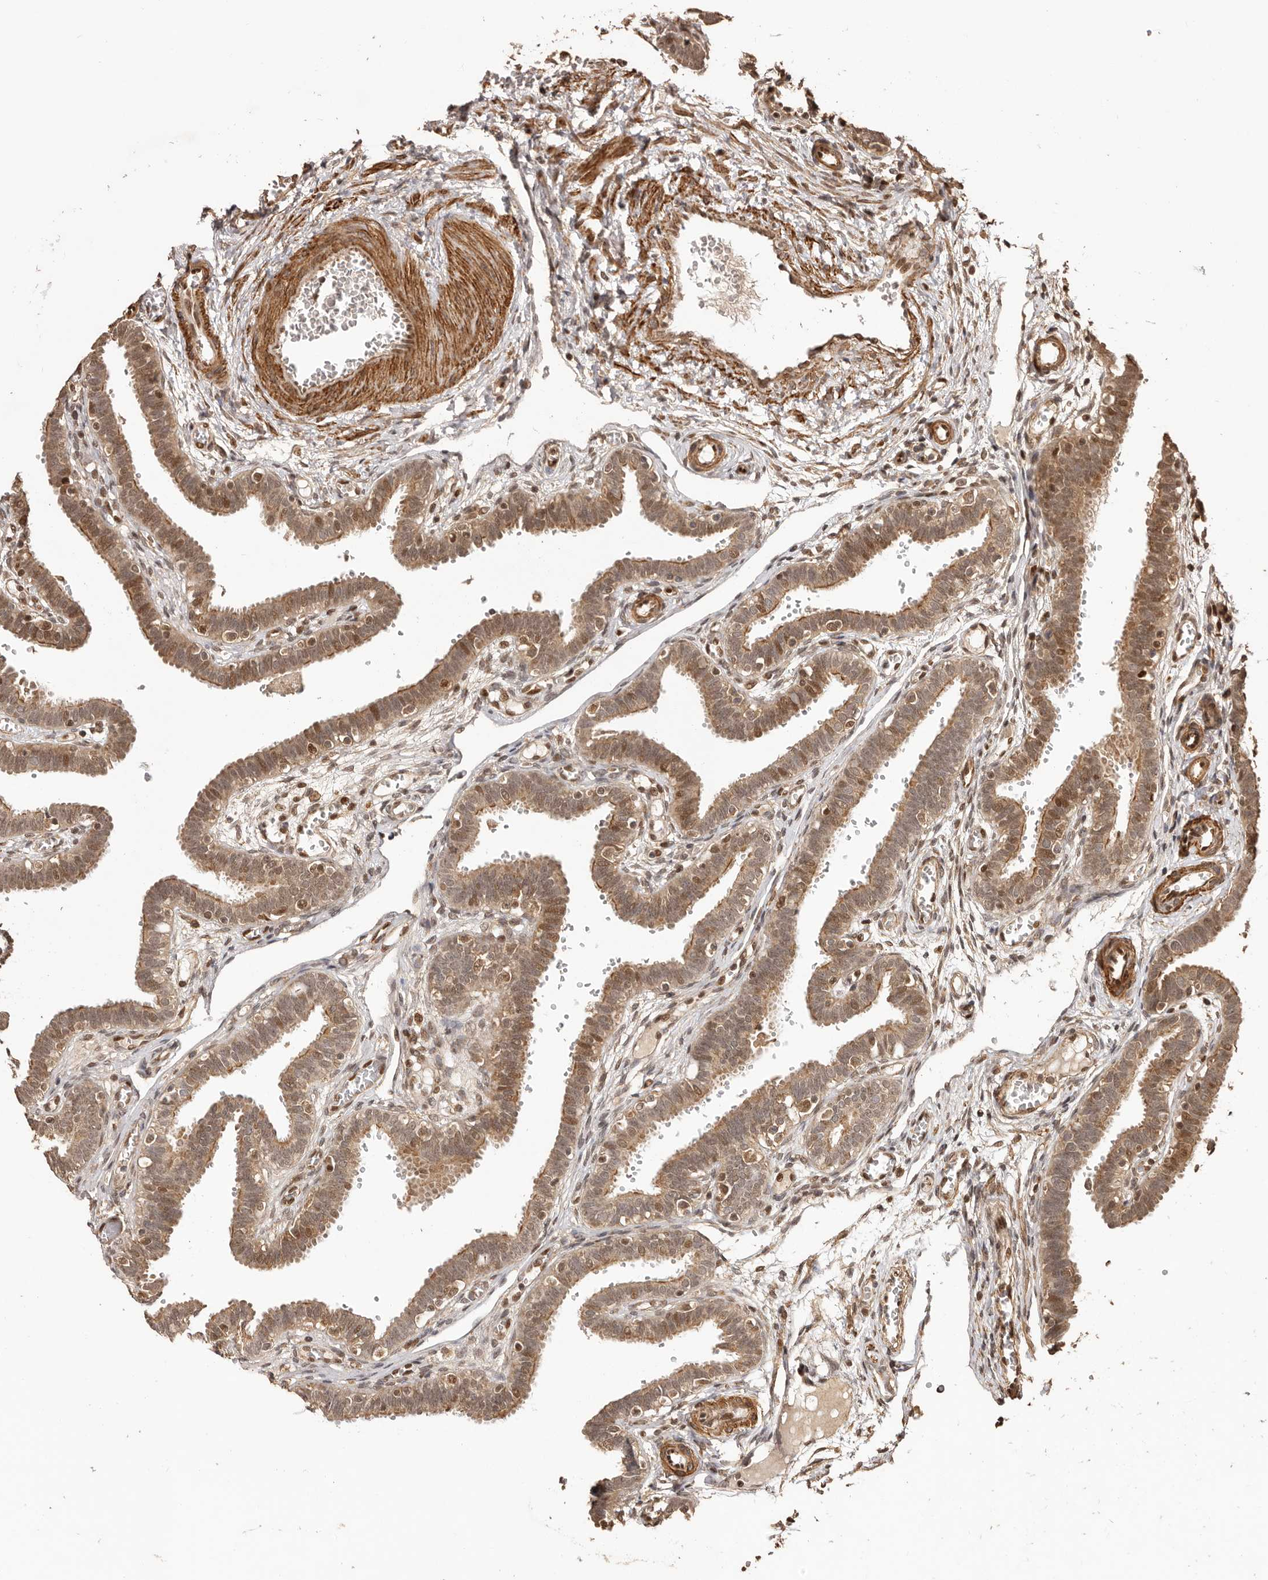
{"staining": {"intensity": "moderate", "quantity": ">75%", "location": "cytoplasmic/membranous,nuclear"}, "tissue": "fallopian tube", "cell_type": "Glandular cells", "image_type": "normal", "snomed": [{"axis": "morphology", "description": "Normal tissue, NOS"}, {"axis": "topography", "description": "Fallopian tube"}, {"axis": "topography", "description": "Placenta"}], "caption": "Glandular cells reveal medium levels of moderate cytoplasmic/membranous,nuclear positivity in about >75% of cells in normal human fallopian tube. (IHC, brightfield microscopy, high magnification).", "gene": "UBR2", "patient": {"sex": "female", "age": 32}}